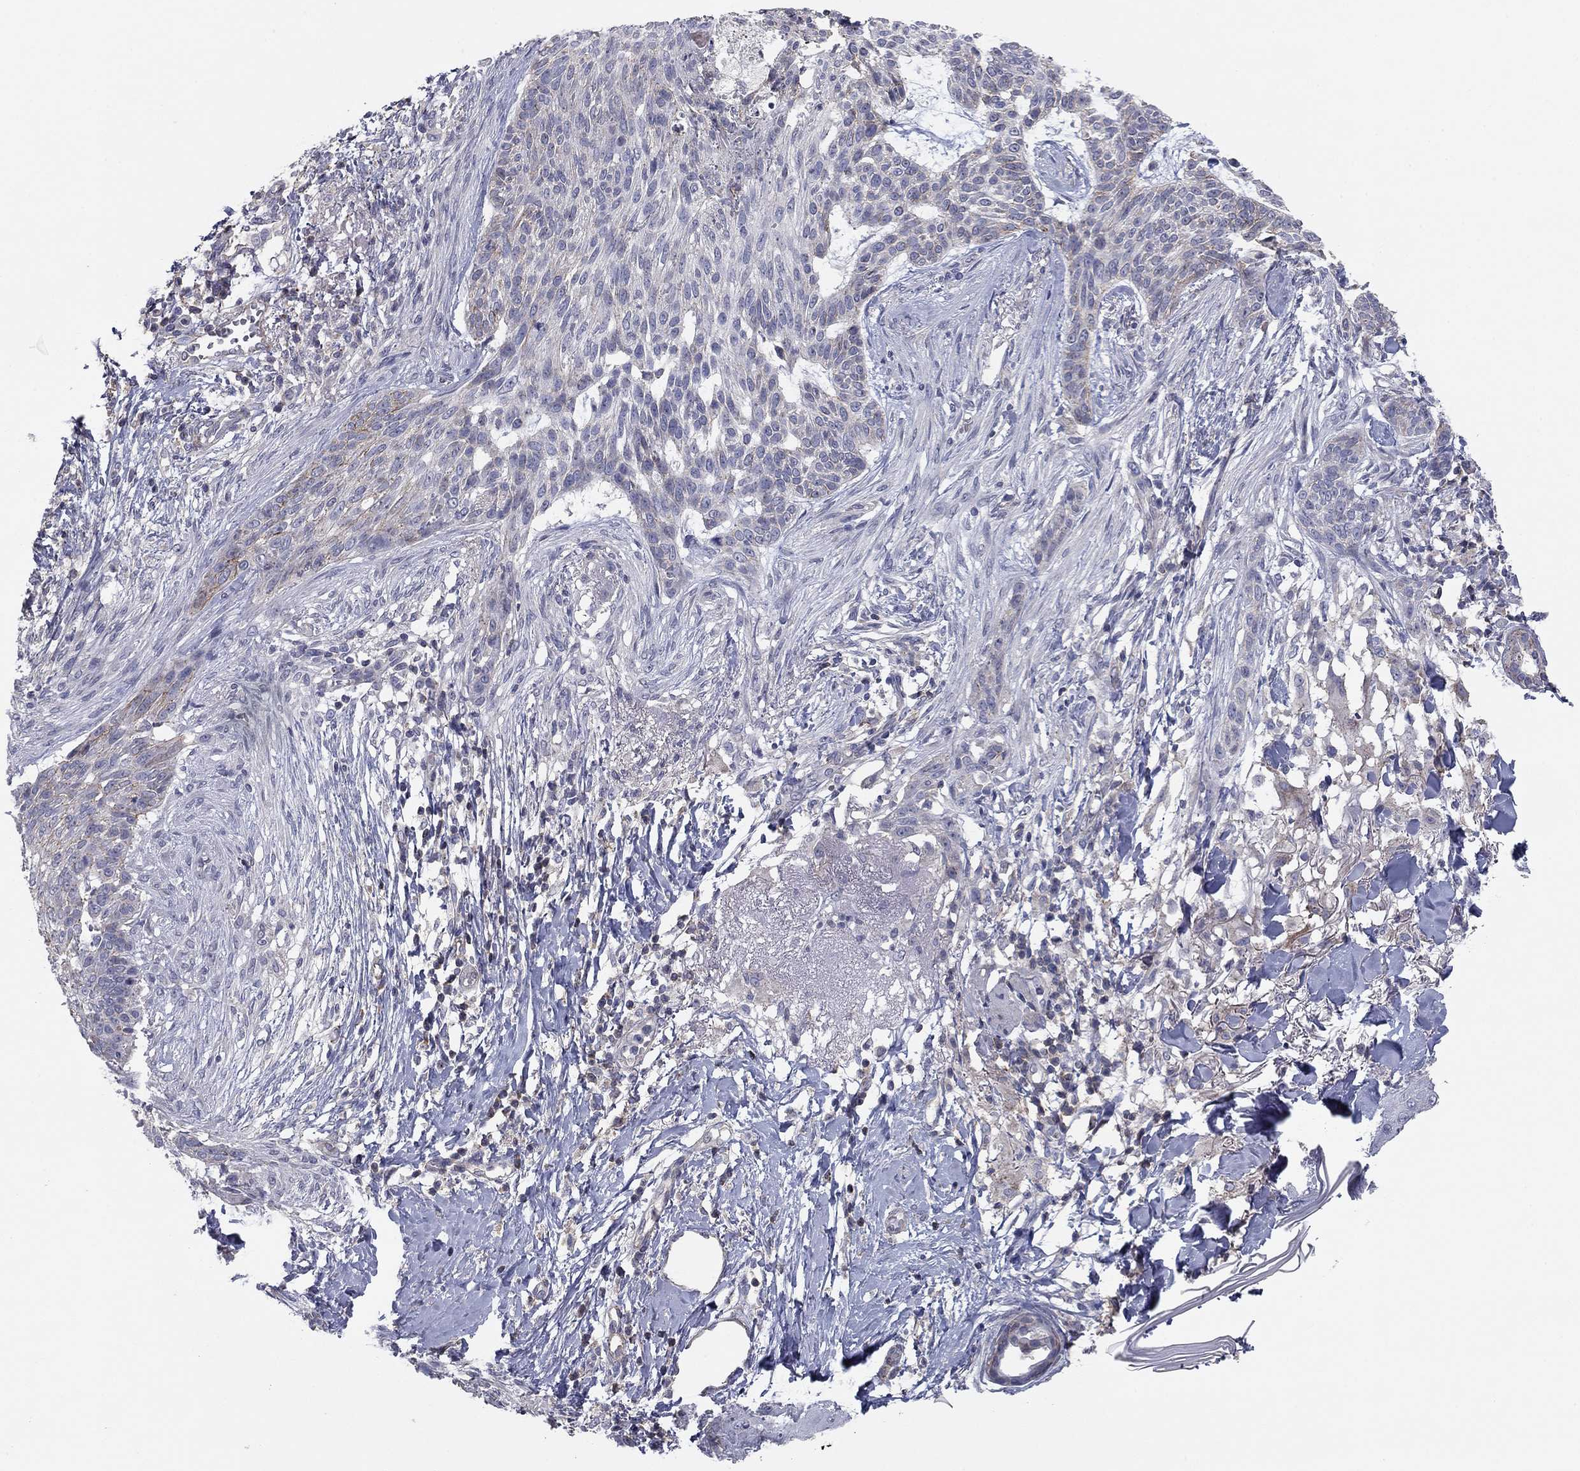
{"staining": {"intensity": "negative", "quantity": "none", "location": "none"}, "tissue": "skin cancer", "cell_type": "Tumor cells", "image_type": "cancer", "snomed": [{"axis": "morphology", "description": "Normal tissue, NOS"}, {"axis": "morphology", "description": "Basal cell carcinoma"}, {"axis": "topography", "description": "Skin"}], "caption": "There is no significant positivity in tumor cells of skin cancer (basal cell carcinoma).", "gene": "SEPTIN3", "patient": {"sex": "male", "age": 84}}